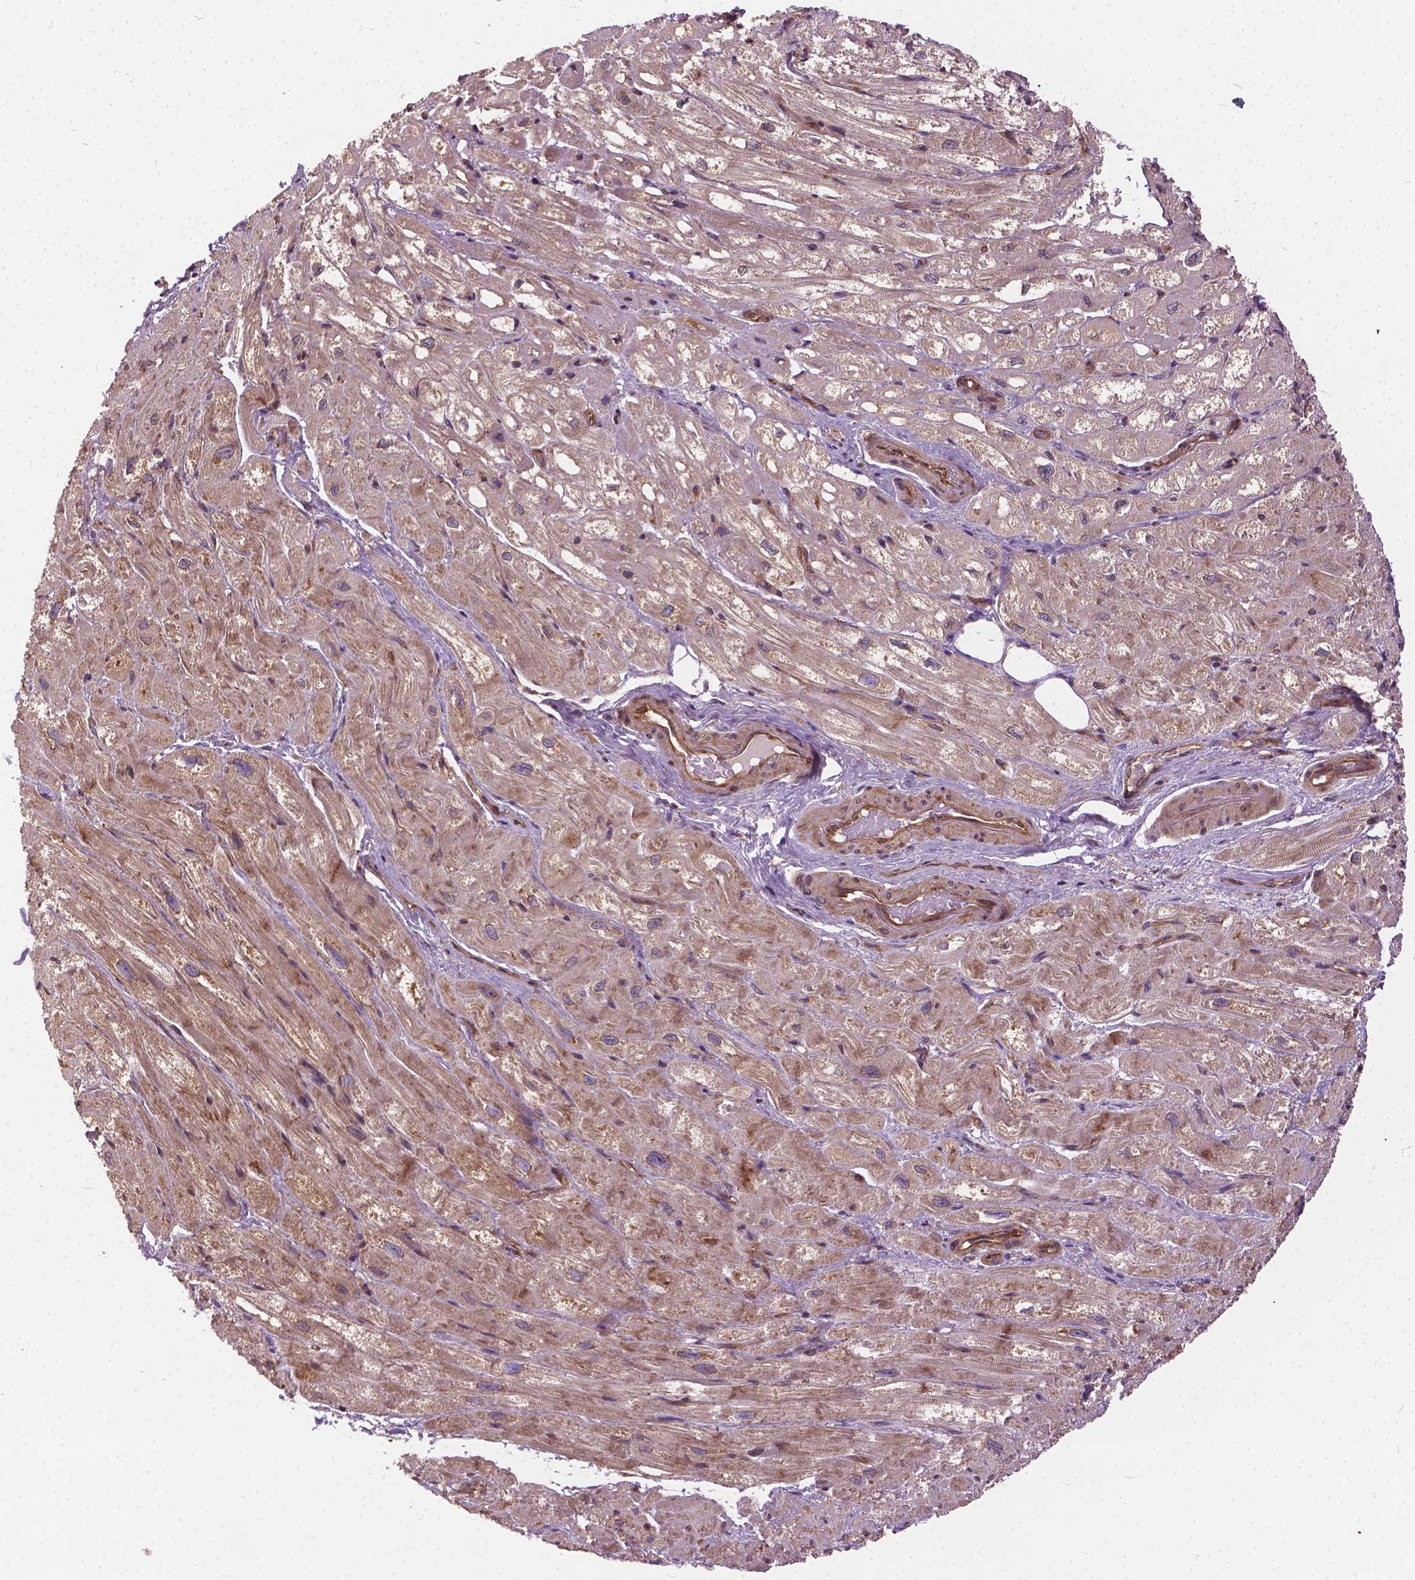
{"staining": {"intensity": "weak", "quantity": "25%-75%", "location": "cytoplasmic/membranous"}, "tissue": "heart muscle", "cell_type": "Cardiomyocytes", "image_type": "normal", "snomed": [{"axis": "morphology", "description": "Normal tissue, NOS"}, {"axis": "topography", "description": "Heart"}], "caption": "Immunohistochemical staining of normal heart muscle reveals weak cytoplasmic/membranous protein expression in approximately 25%-75% of cardiomyocytes.", "gene": "MZT1", "patient": {"sex": "female", "age": 69}}